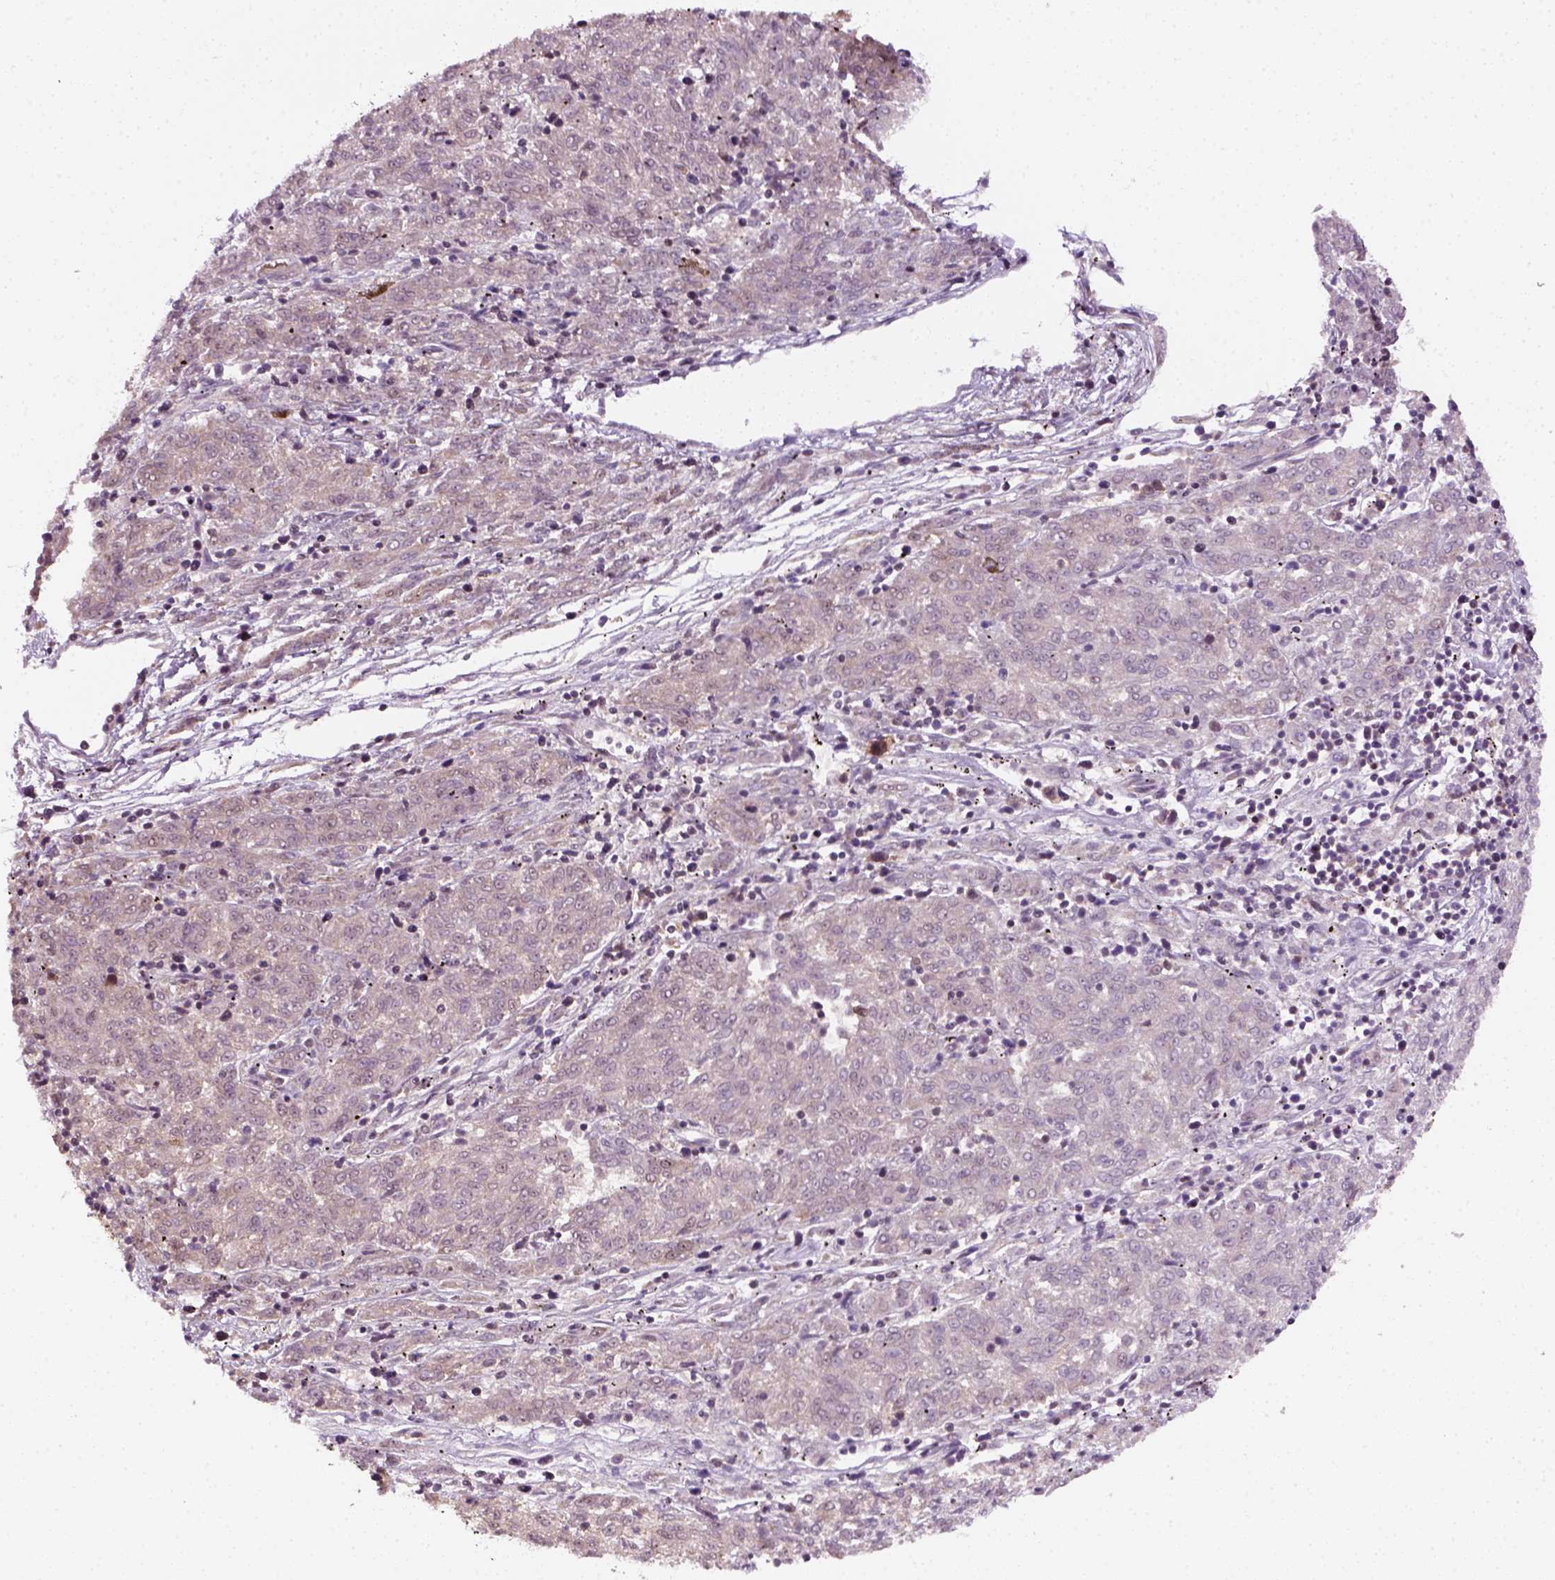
{"staining": {"intensity": "negative", "quantity": "none", "location": "none"}, "tissue": "melanoma", "cell_type": "Tumor cells", "image_type": "cancer", "snomed": [{"axis": "morphology", "description": "Malignant melanoma, NOS"}, {"axis": "topography", "description": "Skin"}], "caption": "DAB (3,3'-diaminobenzidine) immunohistochemical staining of melanoma shows no significant expression in tumor cells.", "gene": "GTF2F1", "patient": {"sex": "female", "age": 72}}